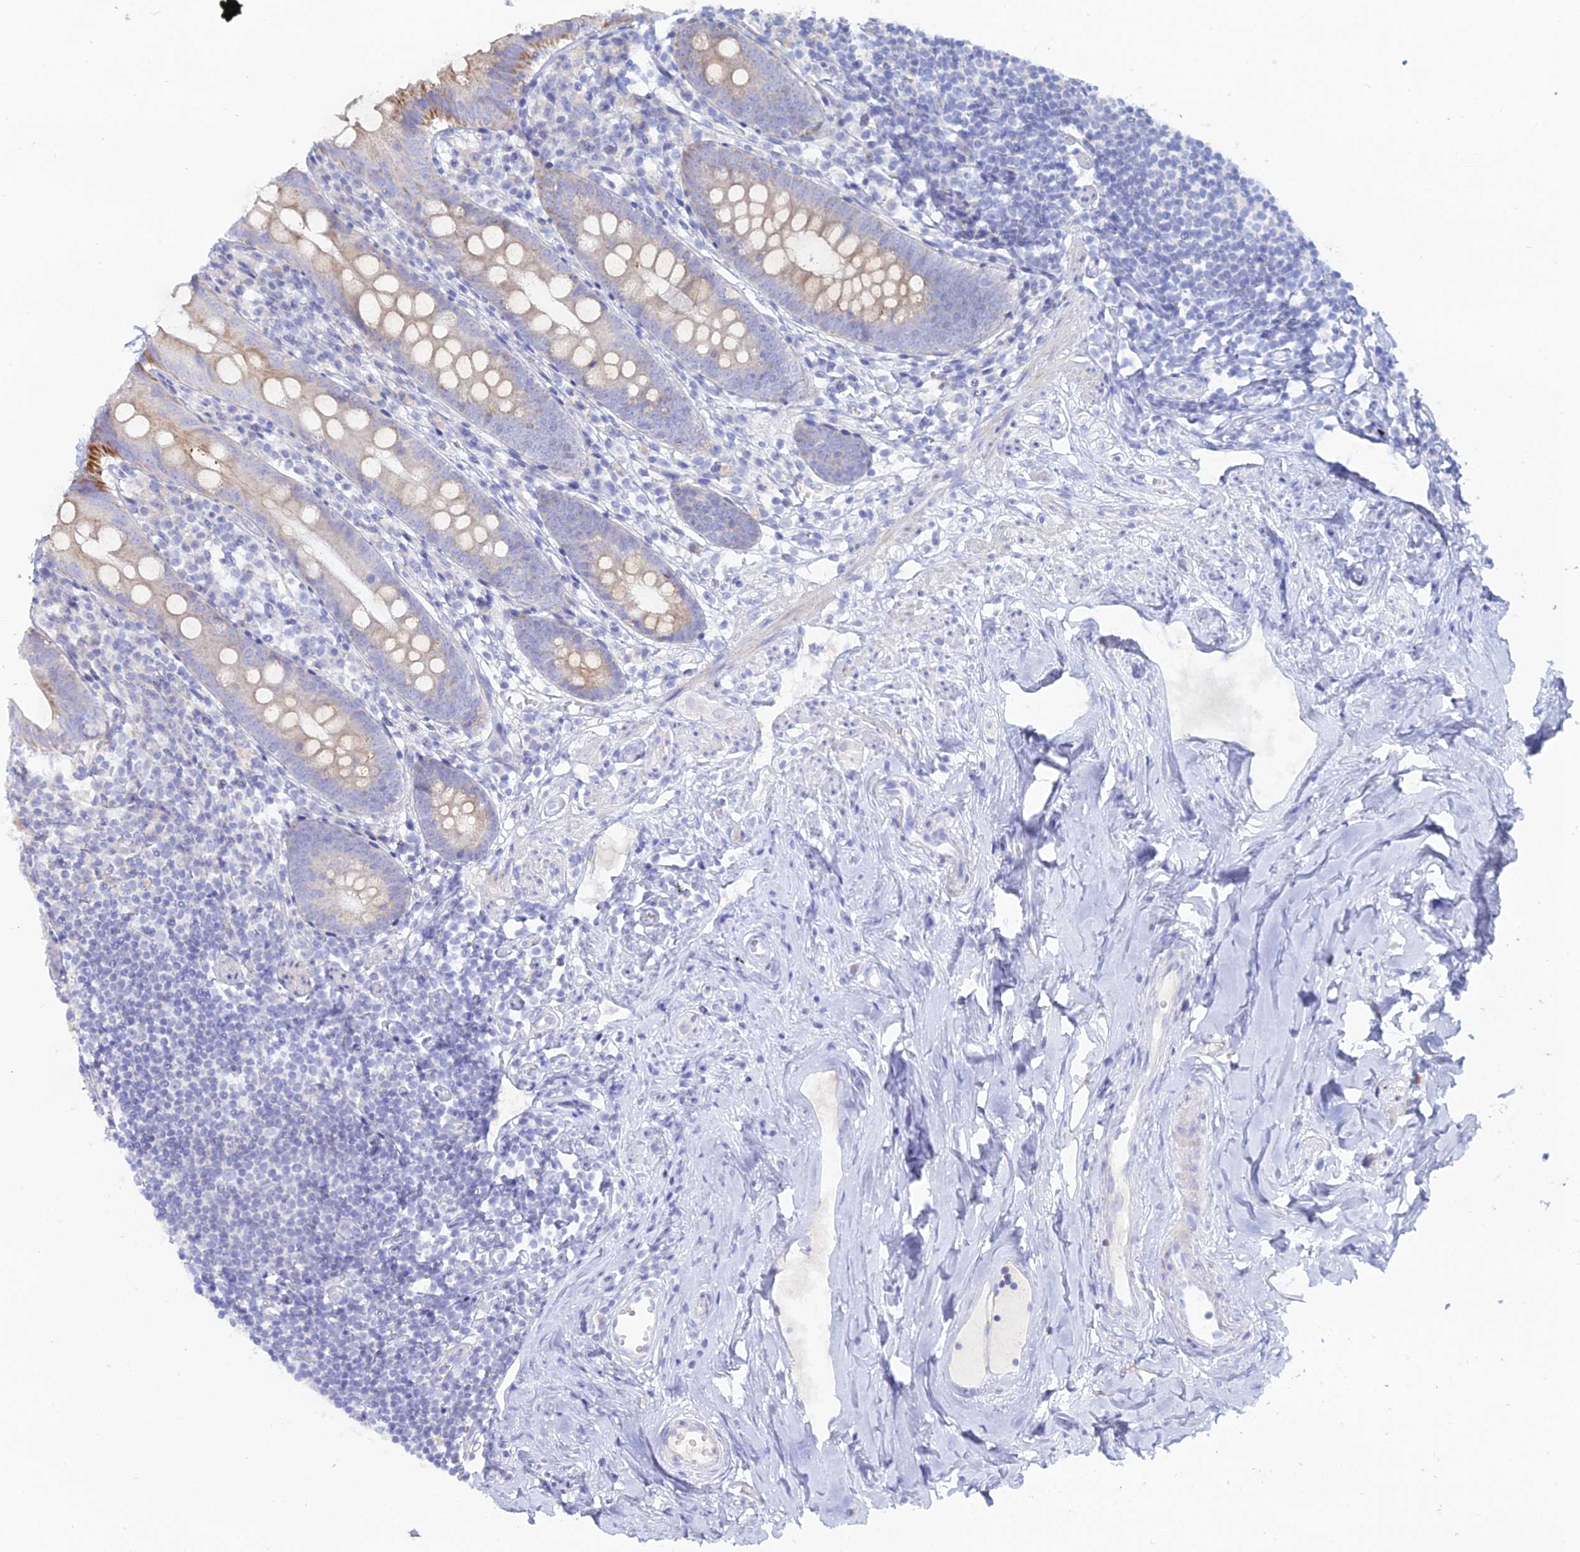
{"staining": {"intensity": "moderate", "quantity": "25%-75%", "location": "cytoplasmic/membranous"}, "tissue": "appendix", "cell_type": "Glandular cells", "image_type": "normal", "snomed": [{"axis": "morphology", "description": "Normal tissue, NOS"}, {"axis": "topography", "description": "Appendix"}], "caption": "Immunohistochemistry (IHC) of unremarkable appendix reveals medium levels of moderate cytoplasmic/membranous expression in approximately 25%-75% of glandular cells.", "gene": "DHX34", "patient": {"sex": "female", "age": 51}}